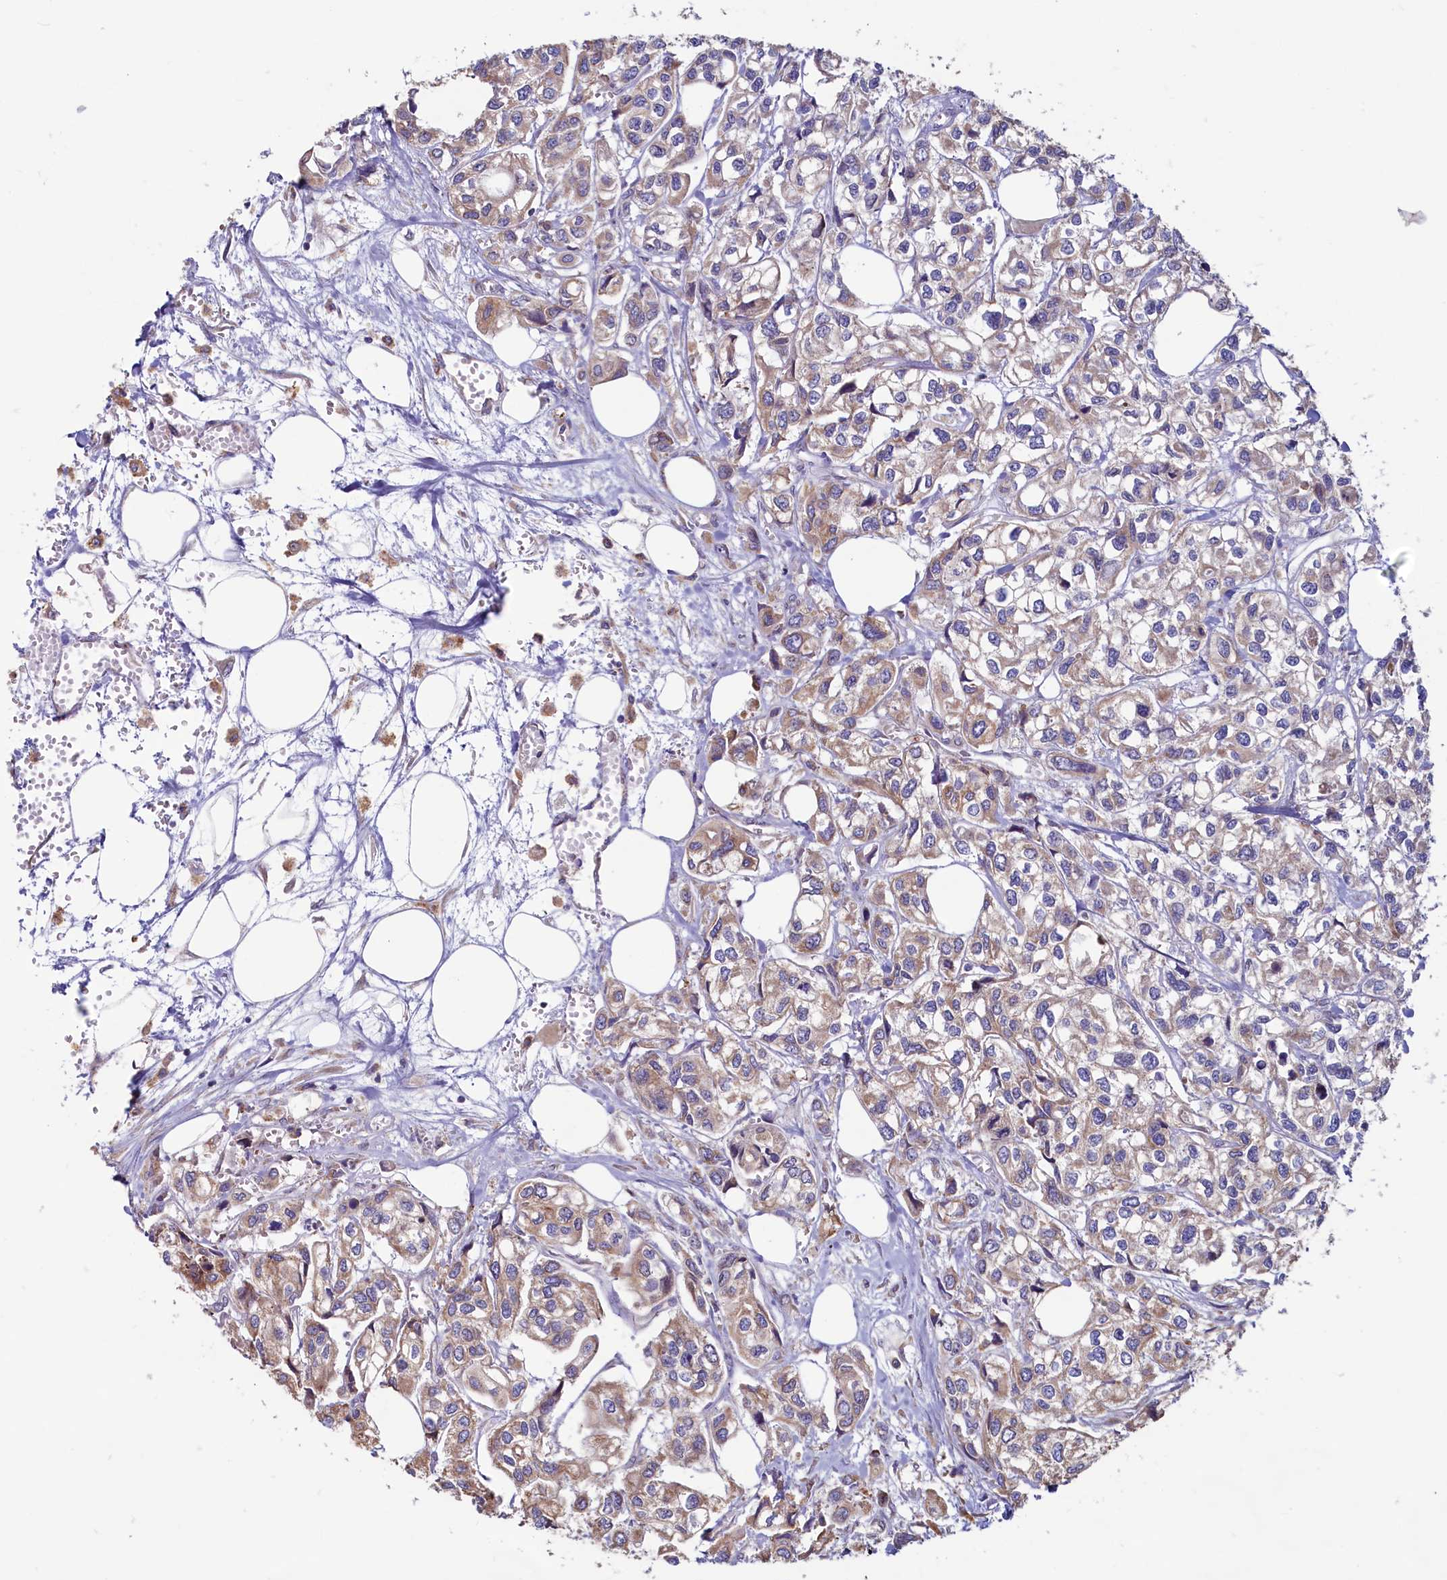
{"staining": {"intensity": "moderate", "quantity": ">75%", "location": "cytoplasmic/membranous"}, "tissue": "urothelial cancer", "cell_type": "Tumor cells", "image_type": "cancer", "snomed": [{"axis": "morphology", "description": "Urothelial carcinoma, High grade"}, {"axis": "topography", "description": "Urinary bladder"}], "caption": "Urothelial cancer was stained to show a protein in brown. There is medium levels of moderate cytoplasmic/membranous positivity in approximately >75% of tumor cells. The protein of interest is shown in brown color, while the nuclei are stained blue.", "gene": "TBC1D19", "patient": {"sex": "male", "age": 67}}